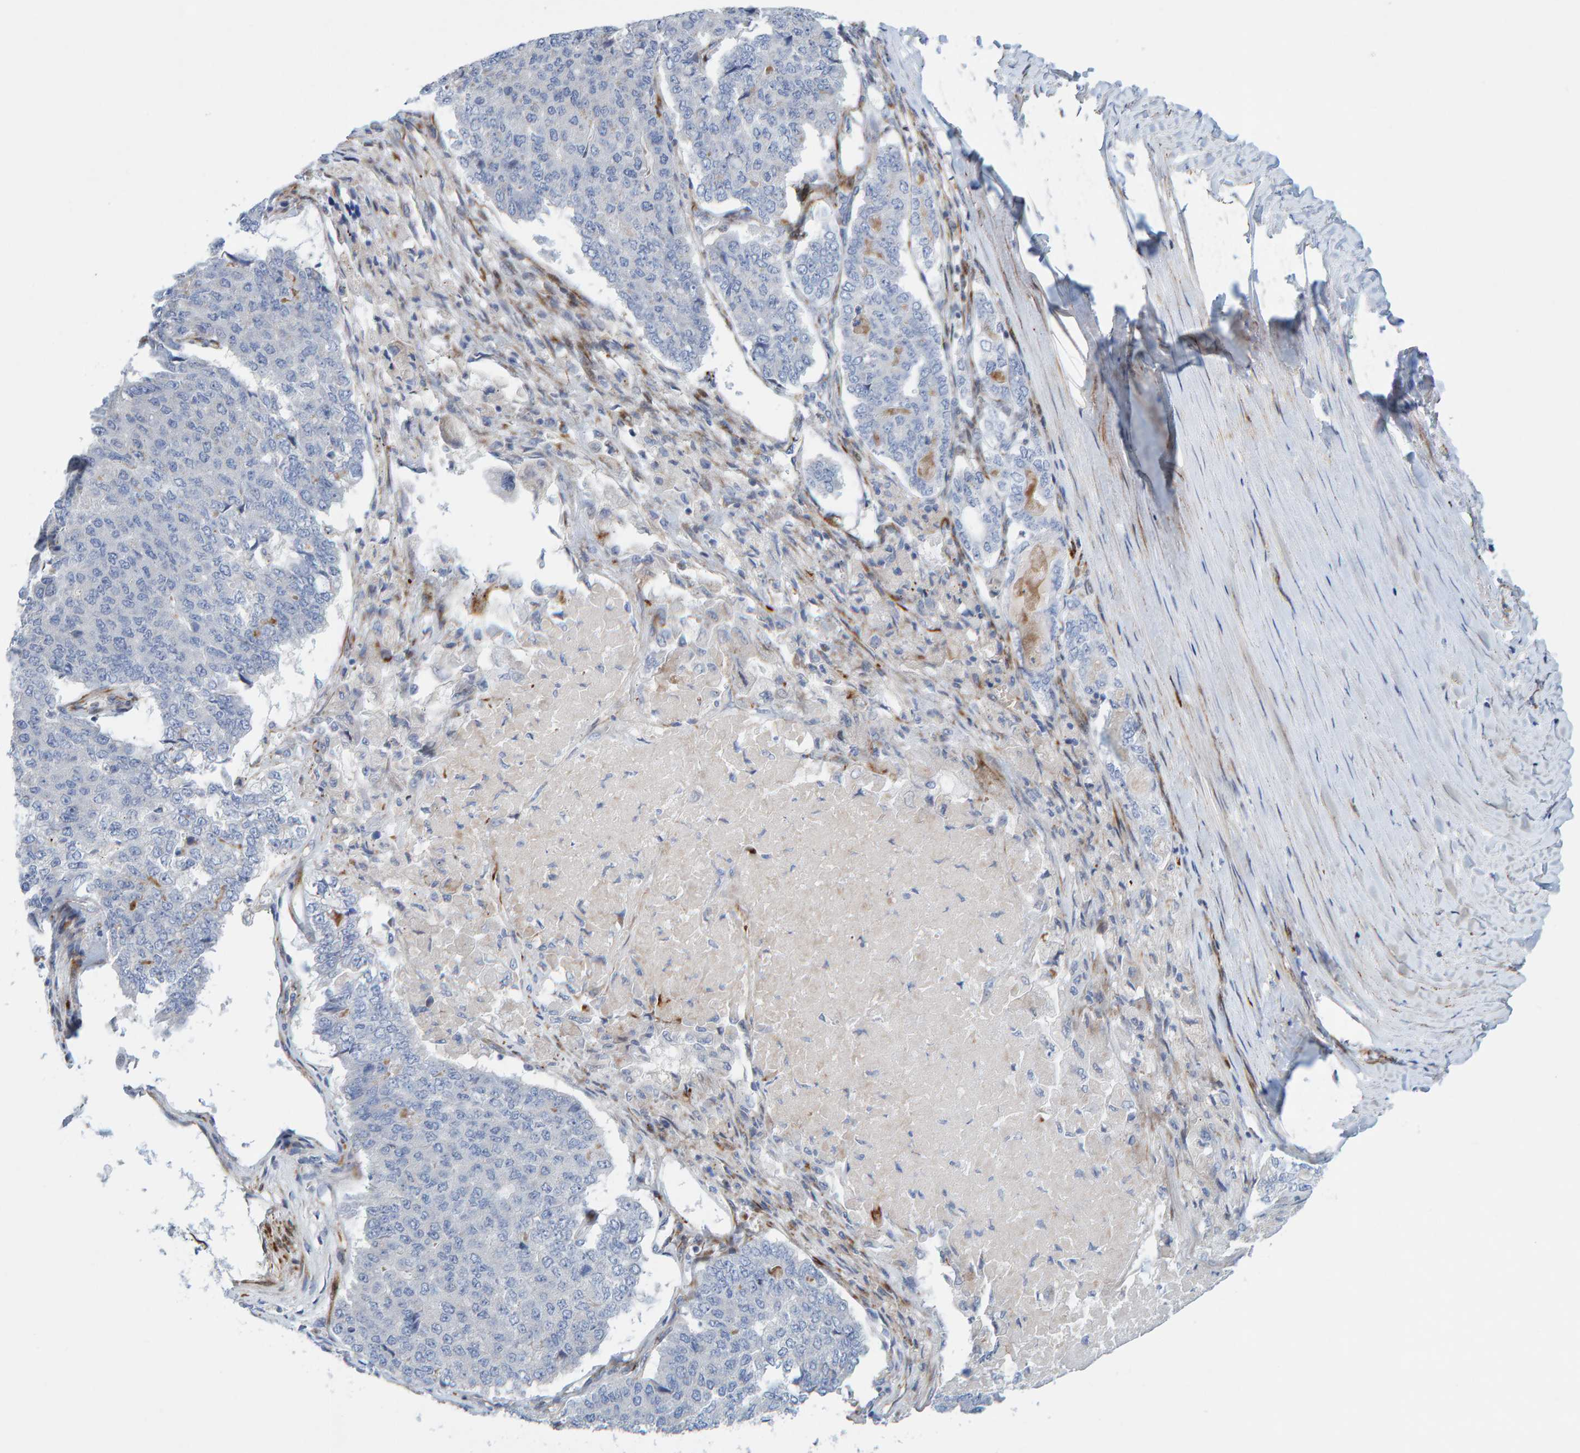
{"staining": {"intensity": "negative", "quantity": "none", "location": "none"}, "tissue": "pancreatic cancer", "cell_type": "Tumor cells", "image_type": "cancer", "snomed": [{"axis": "morphology", "description": "Adenocarcinoma, NOS"}, {"axis": "topography", "description": "Pancreas"}], "caption": "IHC of pancreatic adenocarcinoma displays no expression in tumor cells.", "gene": "POLG2", "patient": {"sex": "male", "age": 50}}